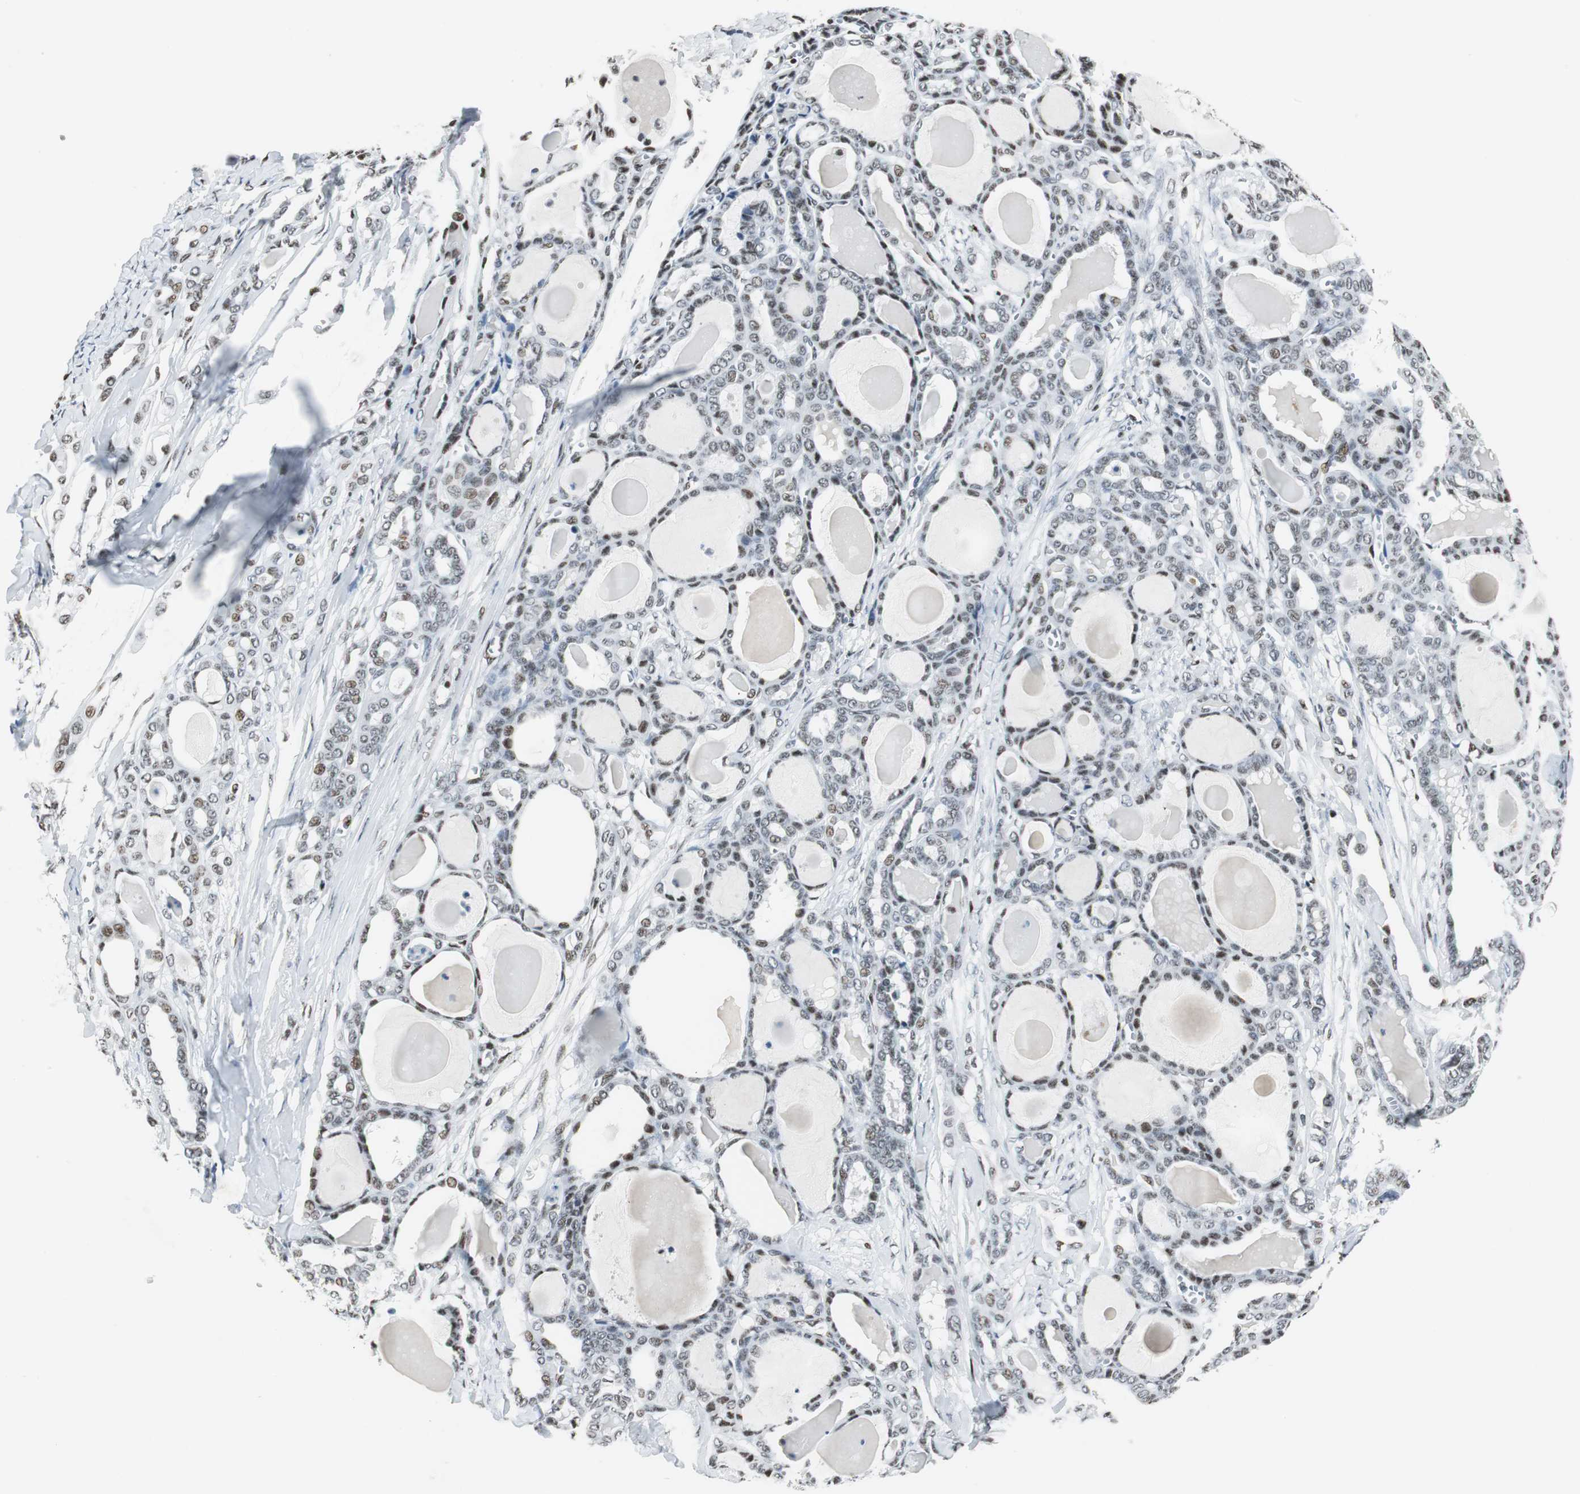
{"staining": {"intensity": "weak", "quantity": "<25%", "location": "nuclear"}, "tissue": "thyroid cancer", "cell_type": "Tumor cells", "image_type": "cancer", "snomed": [{"axis": "morphology", "description": "Carcinoma, NOS"}, {"axis": "topography", "description": "Thyroid gland"}], "caption": "Immunohistochemistry photomicrograph of neoplastic tissue: thyroid carcinoma stained with DAB displays no significant protein expression in tumor cells. (DAB immunohistochemistry (IHC) visualized using brightfield microscopy, high magnification).", "gene": "RBBP4", "patient": {"sex": "female", "age": 91}}